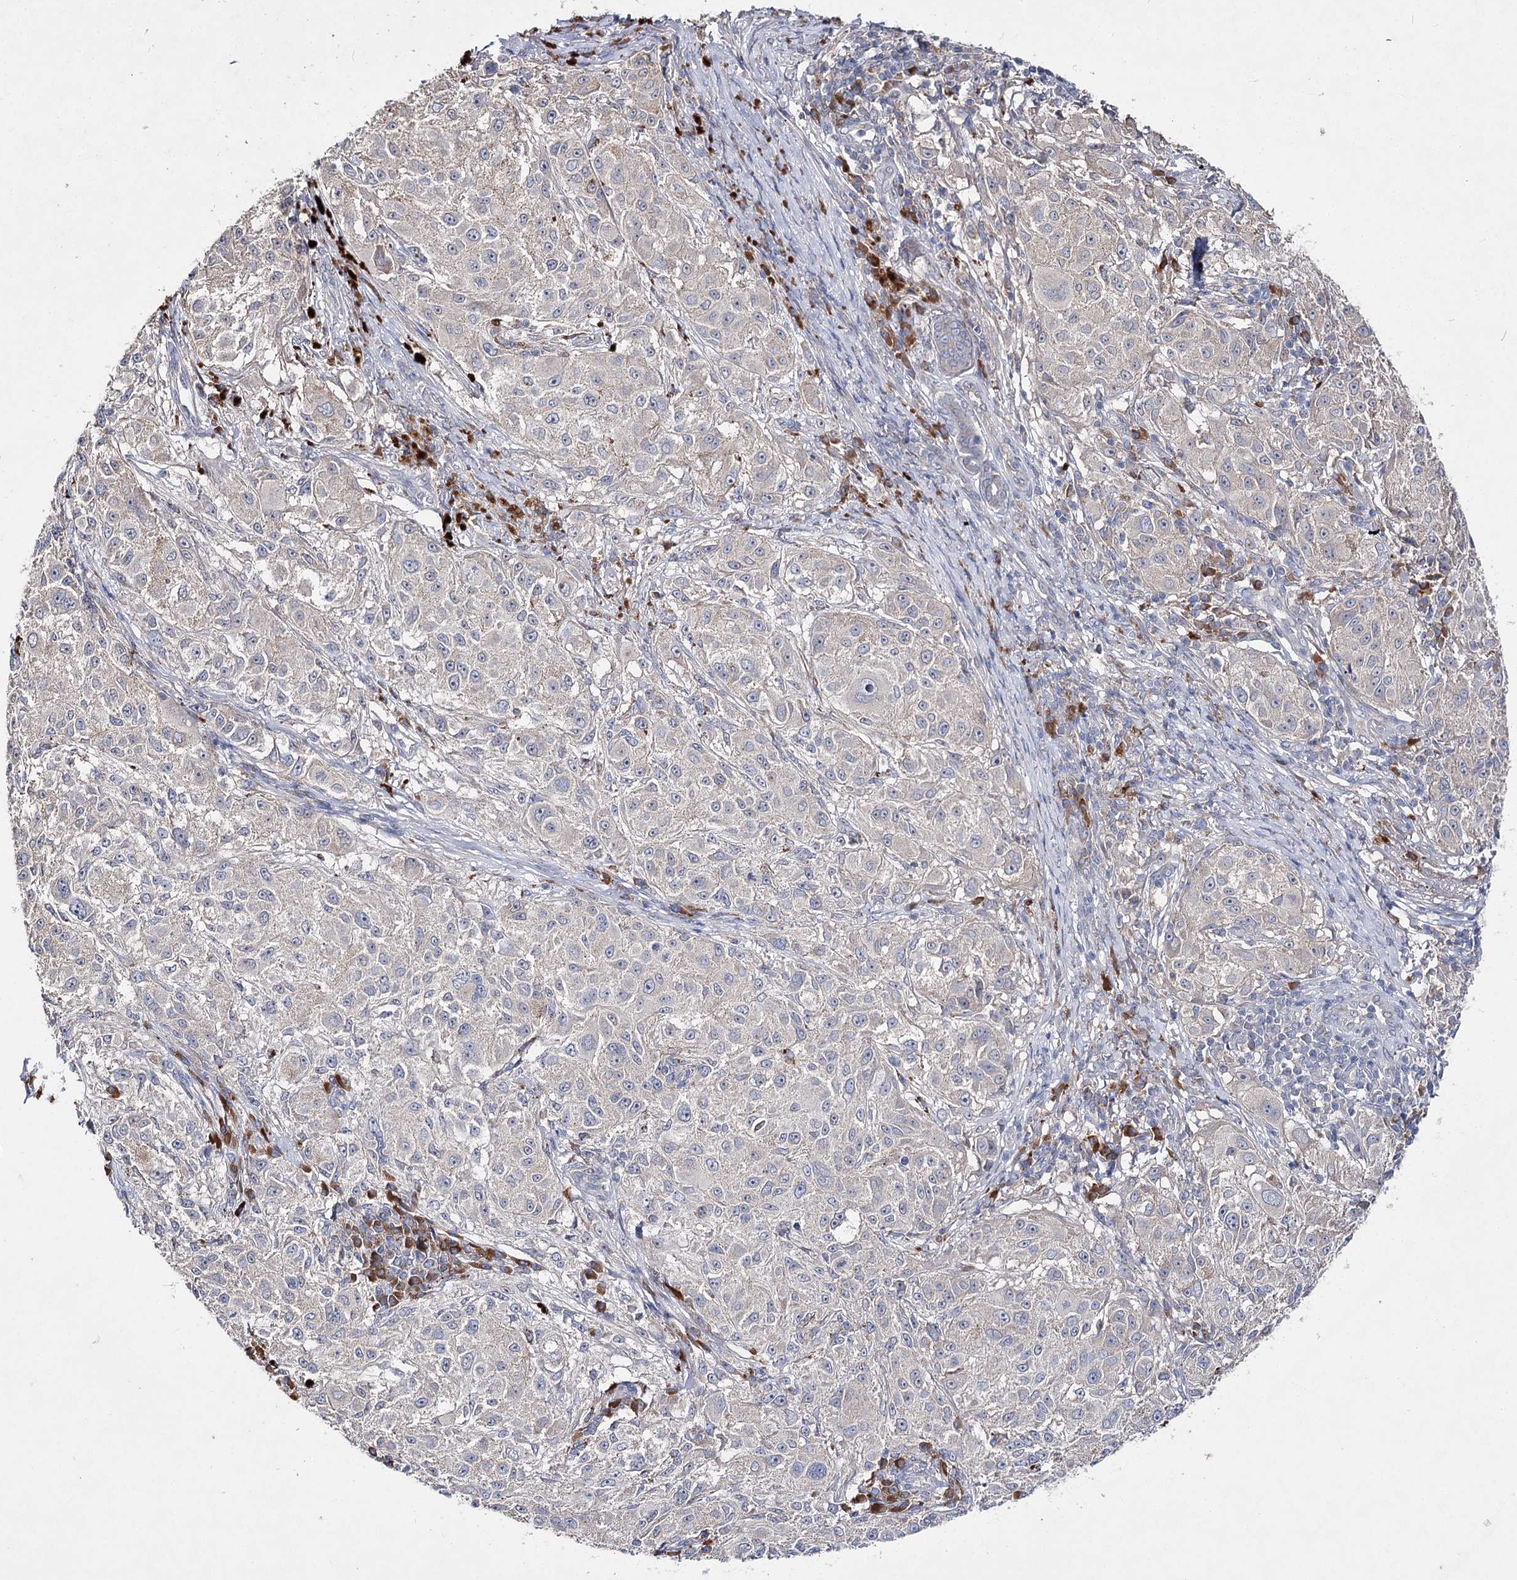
{"staining": {"intensity": "negative", "quantity": "none", "location": "none"}, "tissue": "melanoma", "cell_type": "Tumor cells", "image_type": "cancer", "snomed": [{"axis": "morphology", "description": "Necrosis, NOS"}, {"axis": "morphology", "description": "Malignant melanoma, NOS"}, {"axis": "topography", "description": "Skin"}], "caption": "IHC image of human melanoma stained for a protein (brown), which reveals no positivity in tumor cells.", "gene": "IL1RAP", "patient": {"sex": "female", "age": 87}}